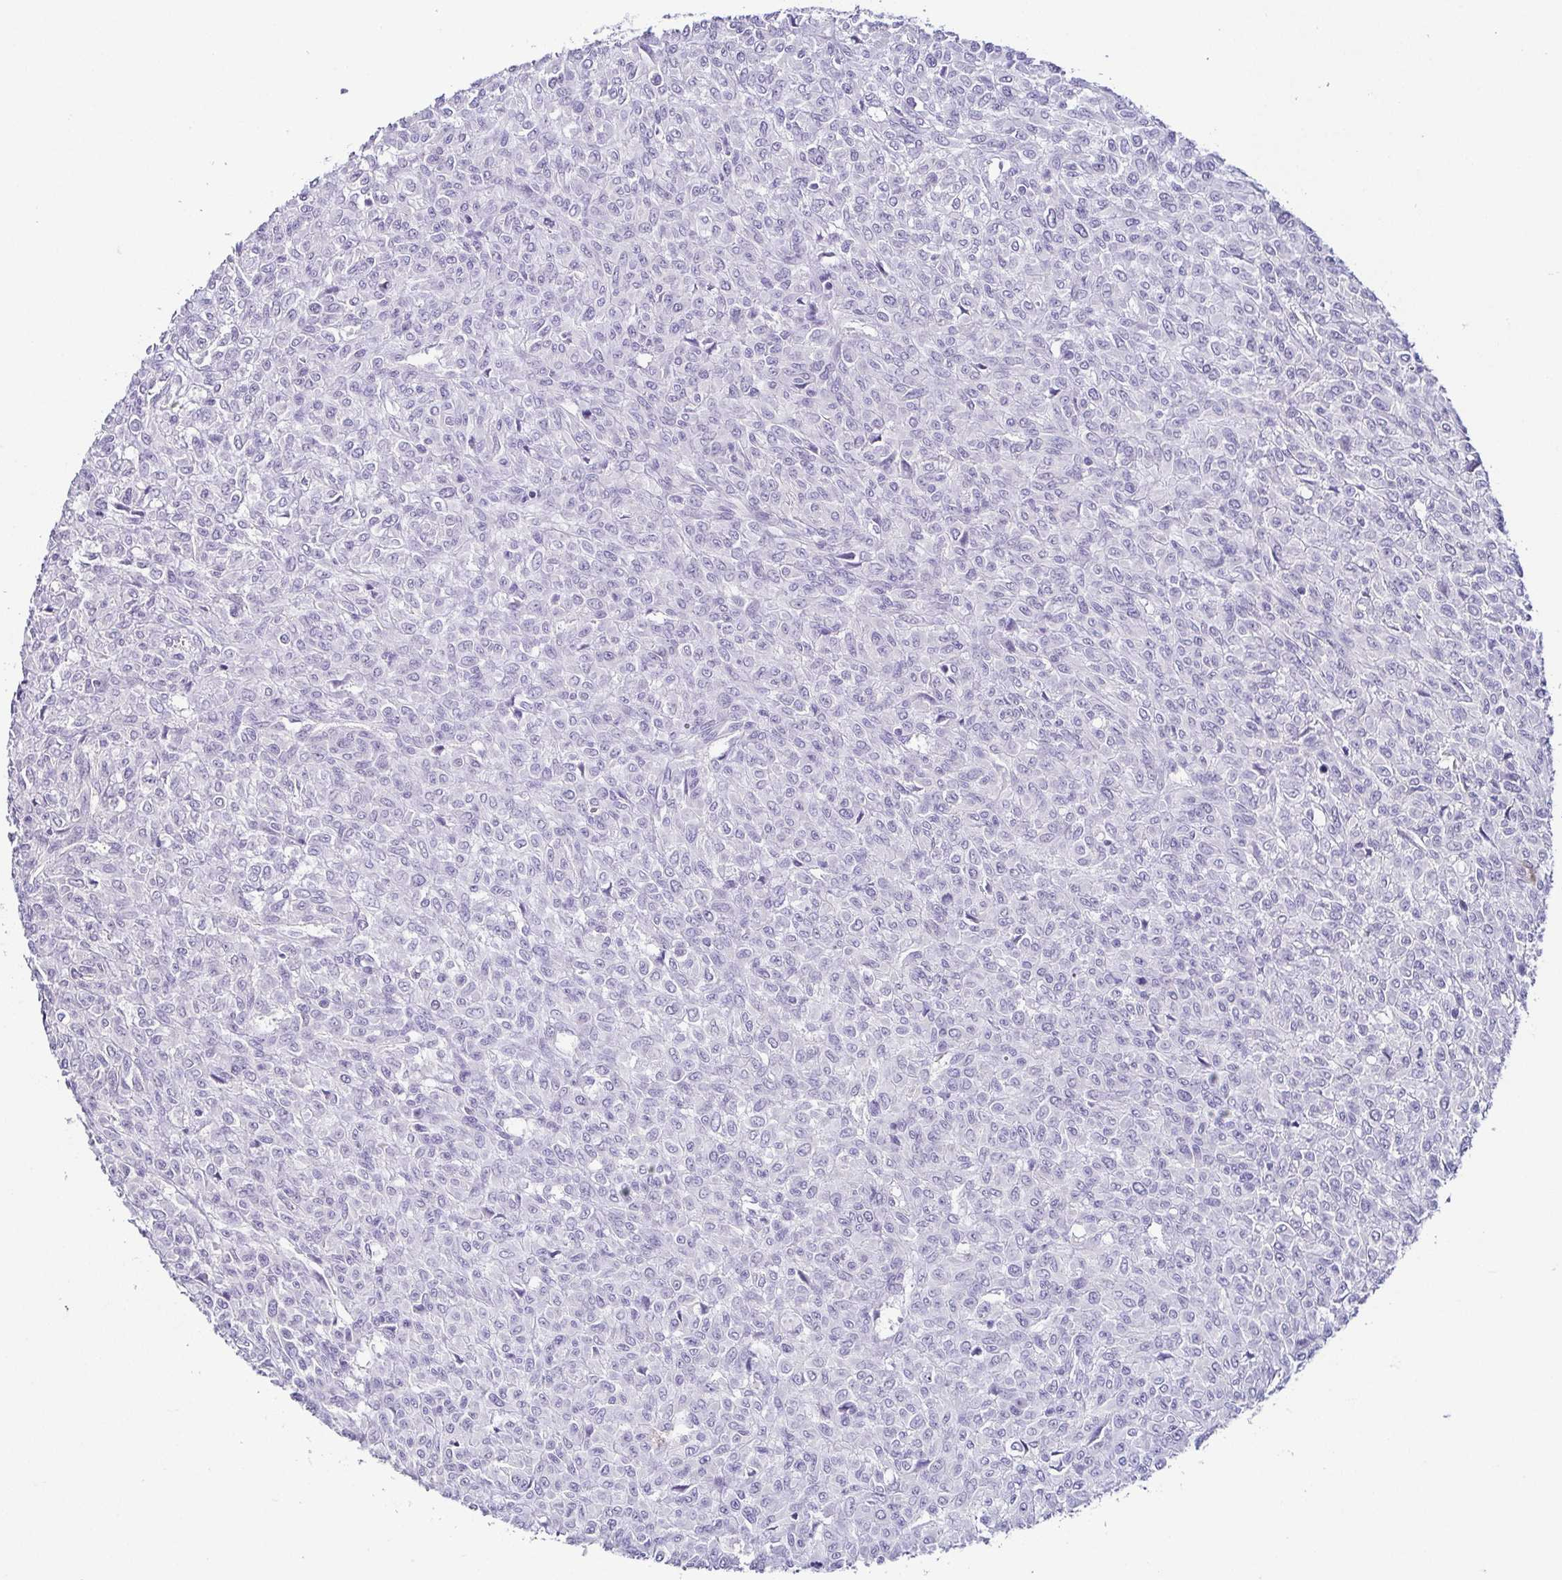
{"staining": {"intensity": "negative", "quantity": "none", "location": "none"}, "tissue": "renal cancer", "cell_type": "Tumor cells", "image_type": "cancer", "snomed": [{"axis": "morphology", "description": "Adenocarcinoma, NOS"}, {"axis": "topography", "description": "Kidney"}], "caption": "Renal cancer was stained to show a protein in brown. There is no significant expression in tumor cells.", "gene": "TP73", "patient": {"sex": "male", "age": 58}}